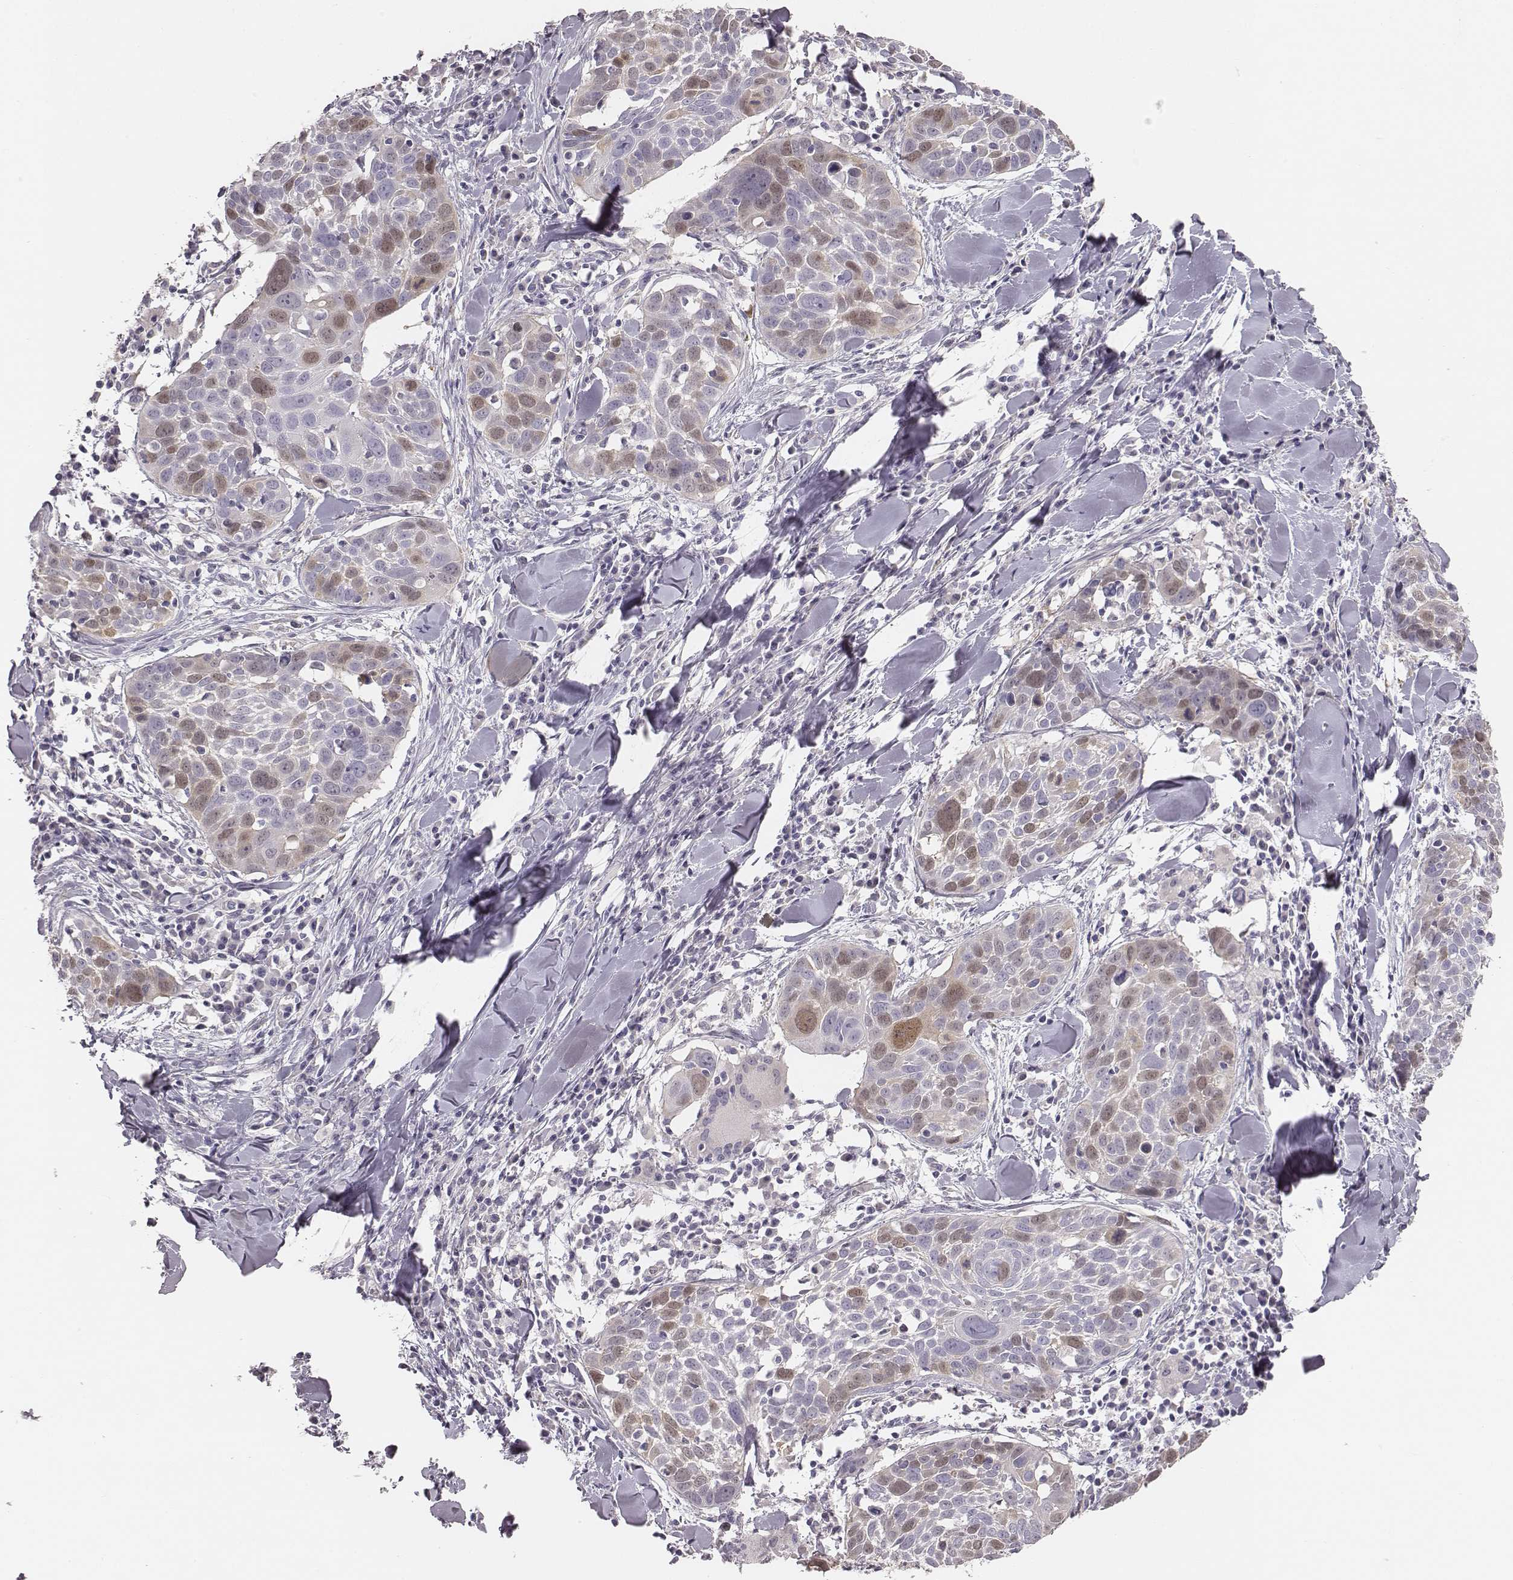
{"staining": {"intensity": "weak", "quantity": "25%-75%", "location": "nuclear"}, "tissue": "lung cancer", "cell_type": "Tumor cells", "image_type": "cancer", "snomed": [{"axis": "morphology", "description": "Squamous cell carcinoma, NOS"}, {"axis": "topography", "description": "Lung"}], "caption": "Weak nuclear expression is present in approximately 25%-75% of tumor cells in lung cancer (squamous cell carcinoma).", "gene": "PBK", "patient": {"sex": "male", "age": 57}}